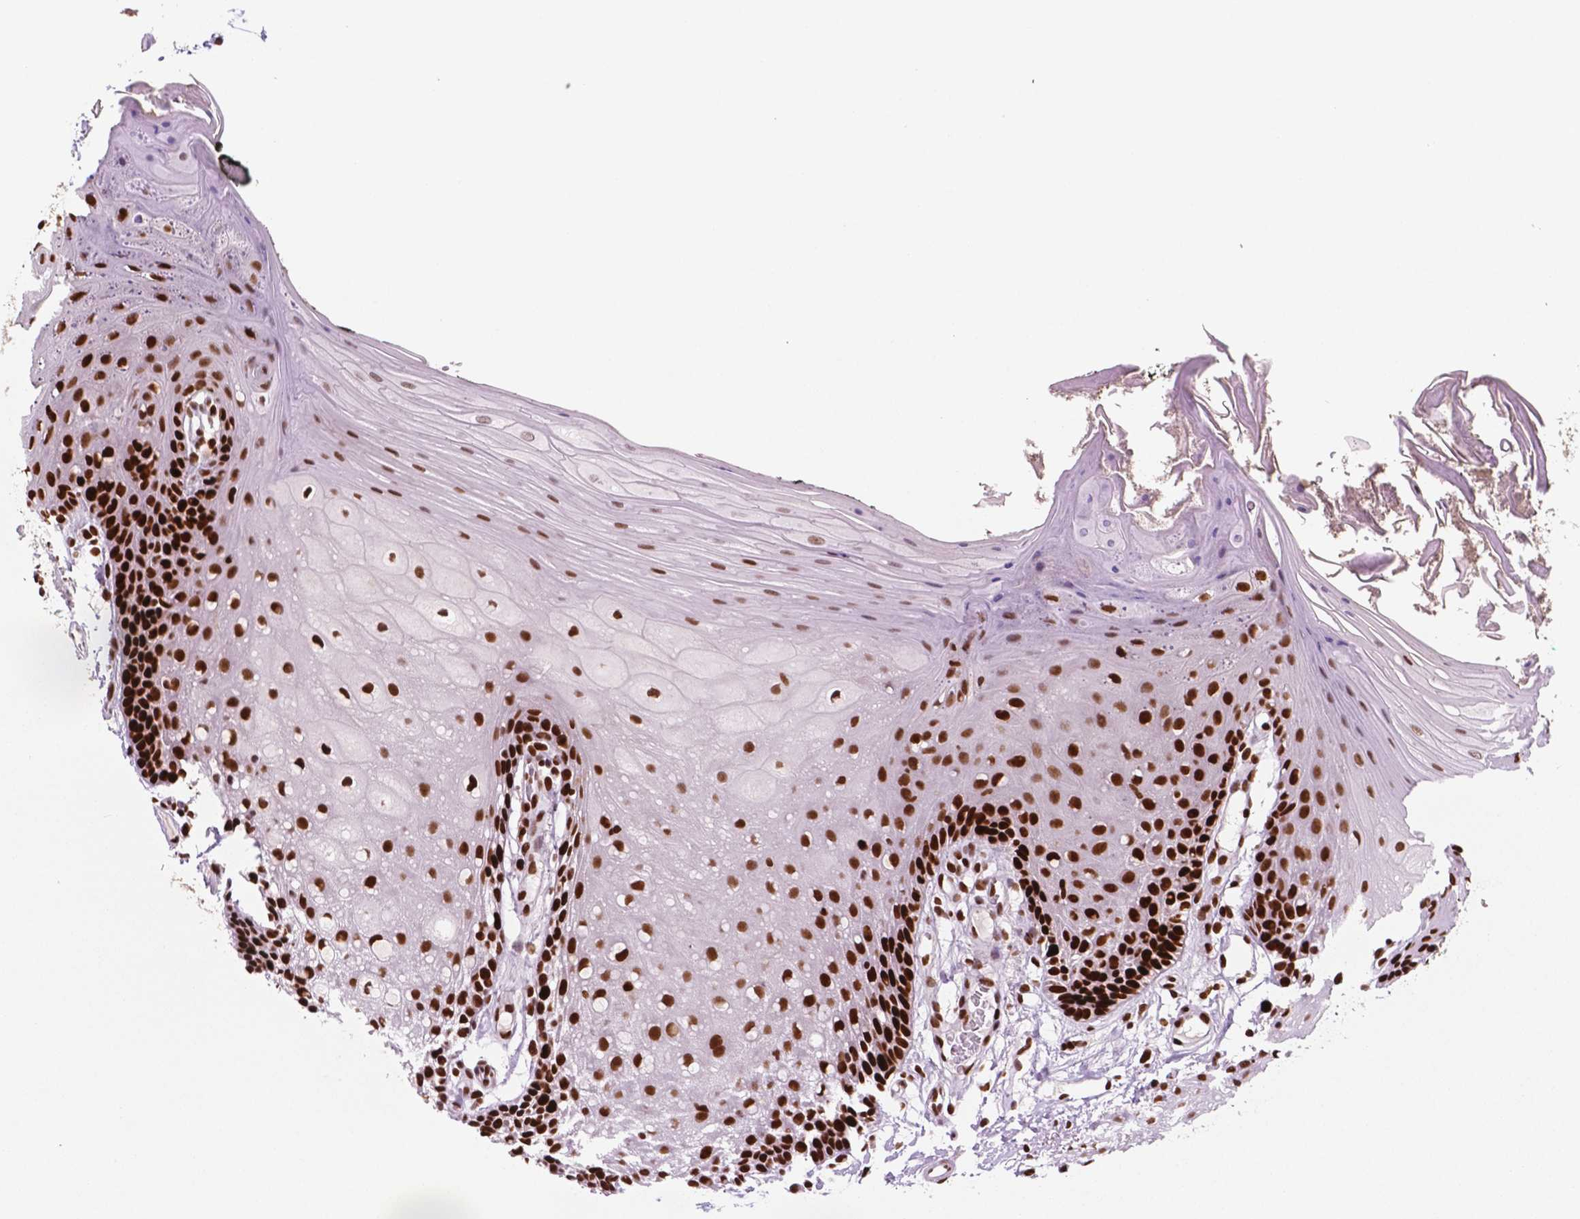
{"staining": {"intensity": "strong", "quantity": ">75%", "location": "nuclear"}, "tissue": "oral mucosa", "cell_type": "Squamous epithelial cells", "image_type": "normal", "snomed": [{"axis": "morphology", "description": "Normal tissue, NOS"}, {"axis": "morphology", "description": "Squamous cell carcinoma, NOS"}, {"axis": "topography", "description": "Oral tissue"}, {"axis": "topography", "description": "Head-Neck"}], "caption": "High-magnification brightfield microscopy of unremarkable oral mucosa stained with DAB (brown) and counterstained with hematoxylin (blue). squamous epithelial cells exhibit strong nuclear expression is present in approximately>75% of cells.", "gene": "MSH6", "patient": {"sex": "male", "age": 69}}